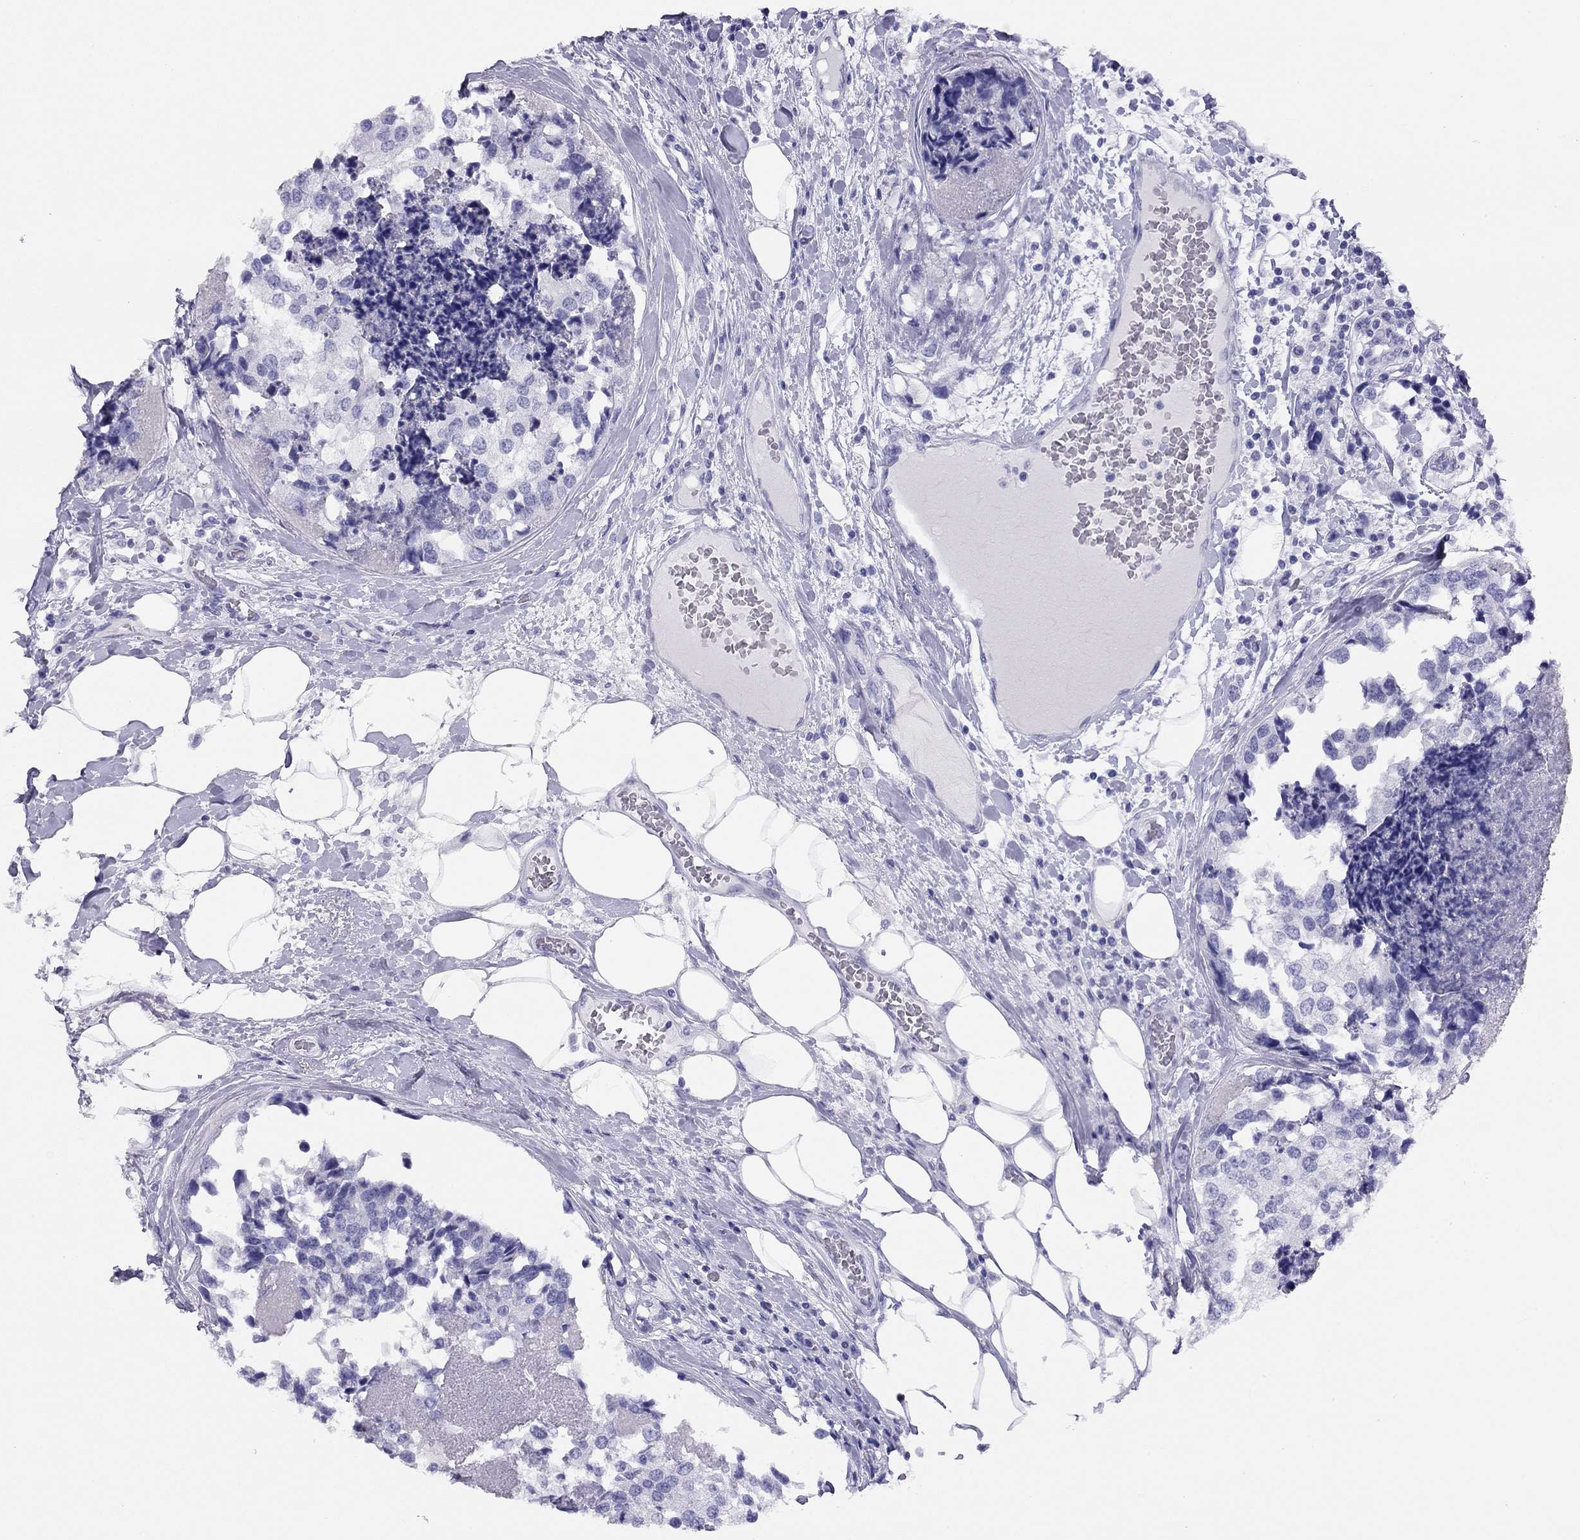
{"staining": {"intensity": "negative", "quantity": "none", "location": "none"}, "tissue": "breast cancer", "cell_type": "Tumor cells", "image_type": "cancer", "snomed": [{"axis": "morphology", "description": "Lobular carcinoma"}, {"axis": "topography", "description": "Breast"}], "caption": "Immunohistochemistry (IHC) of human lobular carcinoma (breast) demonstrates no positivity in tumor cells.", "gene": "LRIT2", "patient": {"sex": "female", "age": 59}}